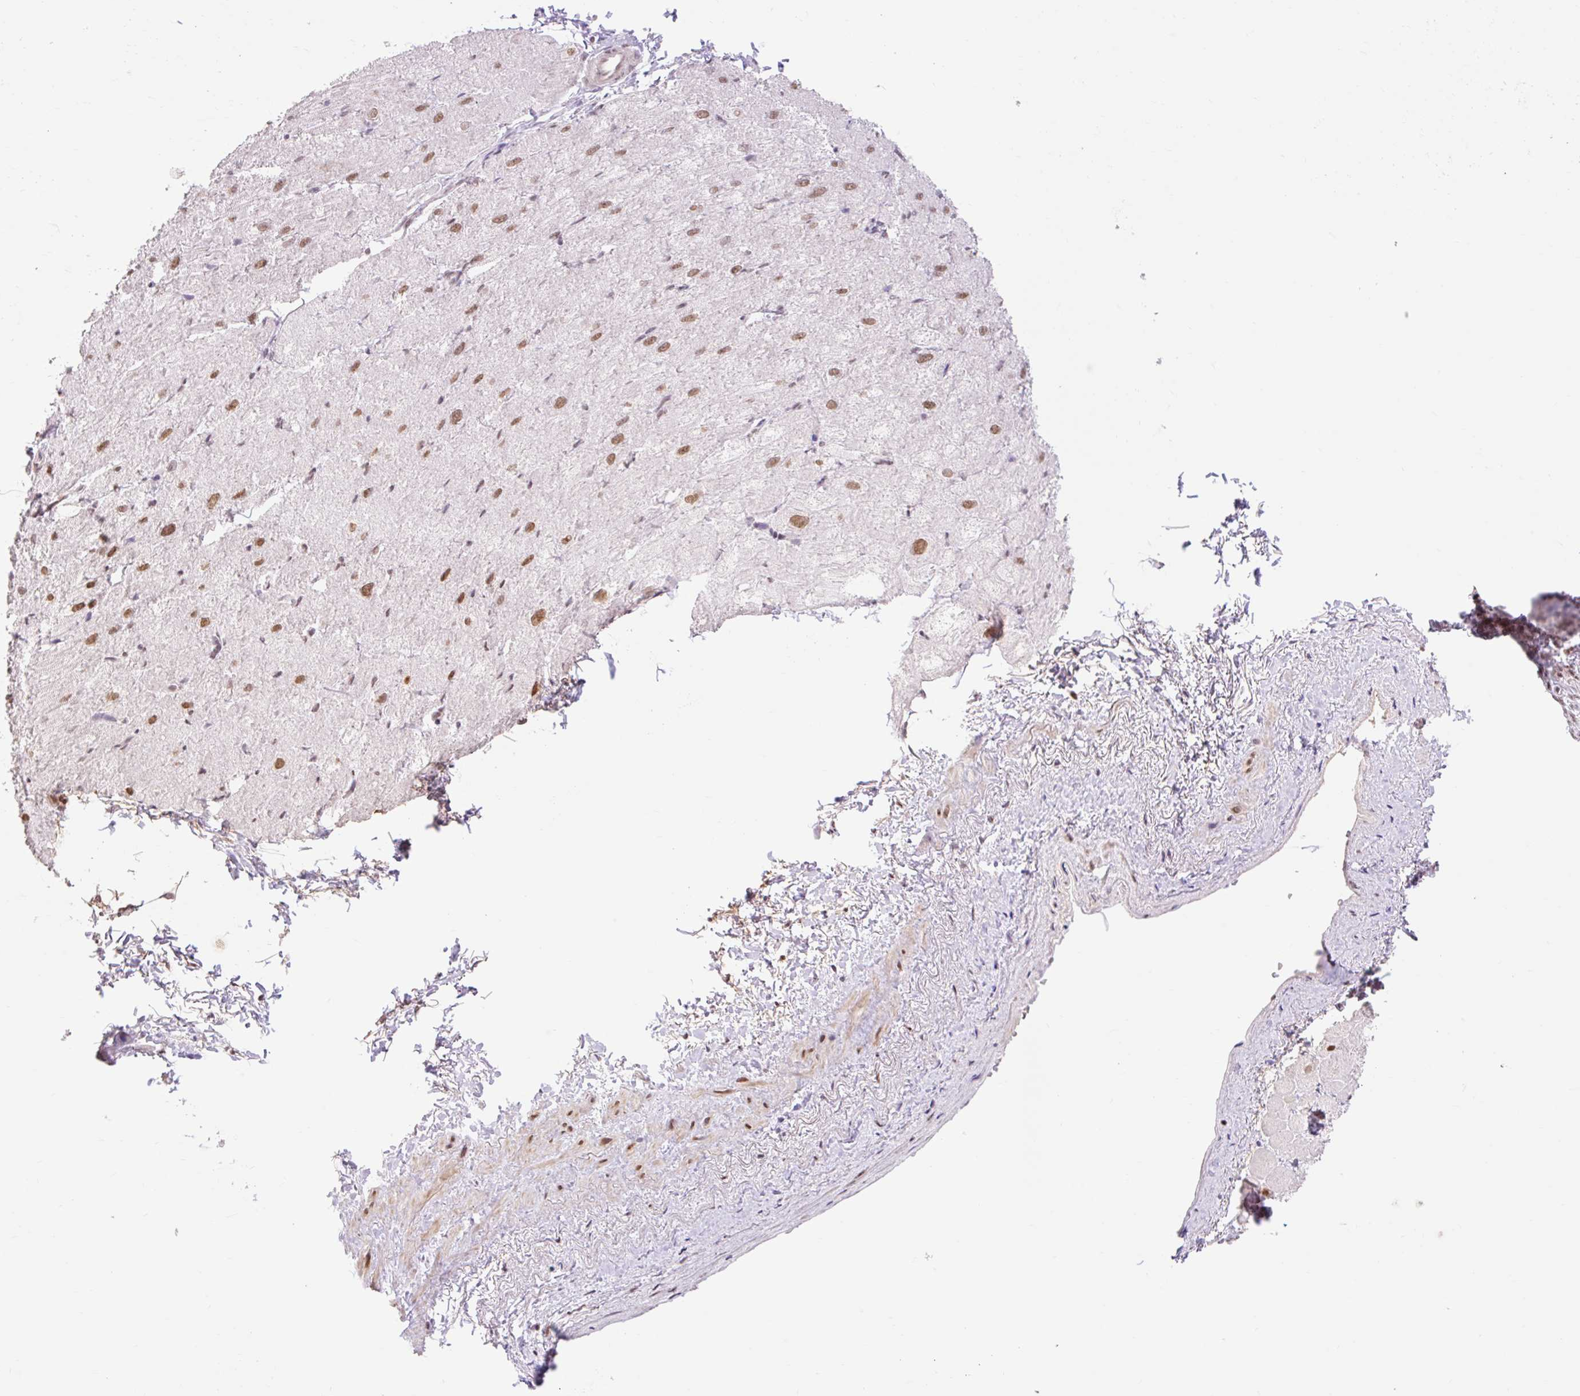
{"staining": {"intensity": "moderate", "quantity": "25%-75%", "location": "nuclear"}, "tissue": "heart muscle", "cell_type": "Cardiomyocytes", "image_type": "normal", "snomed": [{"axis": "morphology", "description": "Normal tissue, NOS"}, {"axis": "topography", "description": "Heart"}], "caption": "Immunohistochemical staining of normal heart muscle reveals 25%-75% levels of moderate nuclear protein staining in about 25%-75% of cardiomyocytes.", "gene": "ENSG00000261832", "patient": {"sex": "male", "age": 62}}